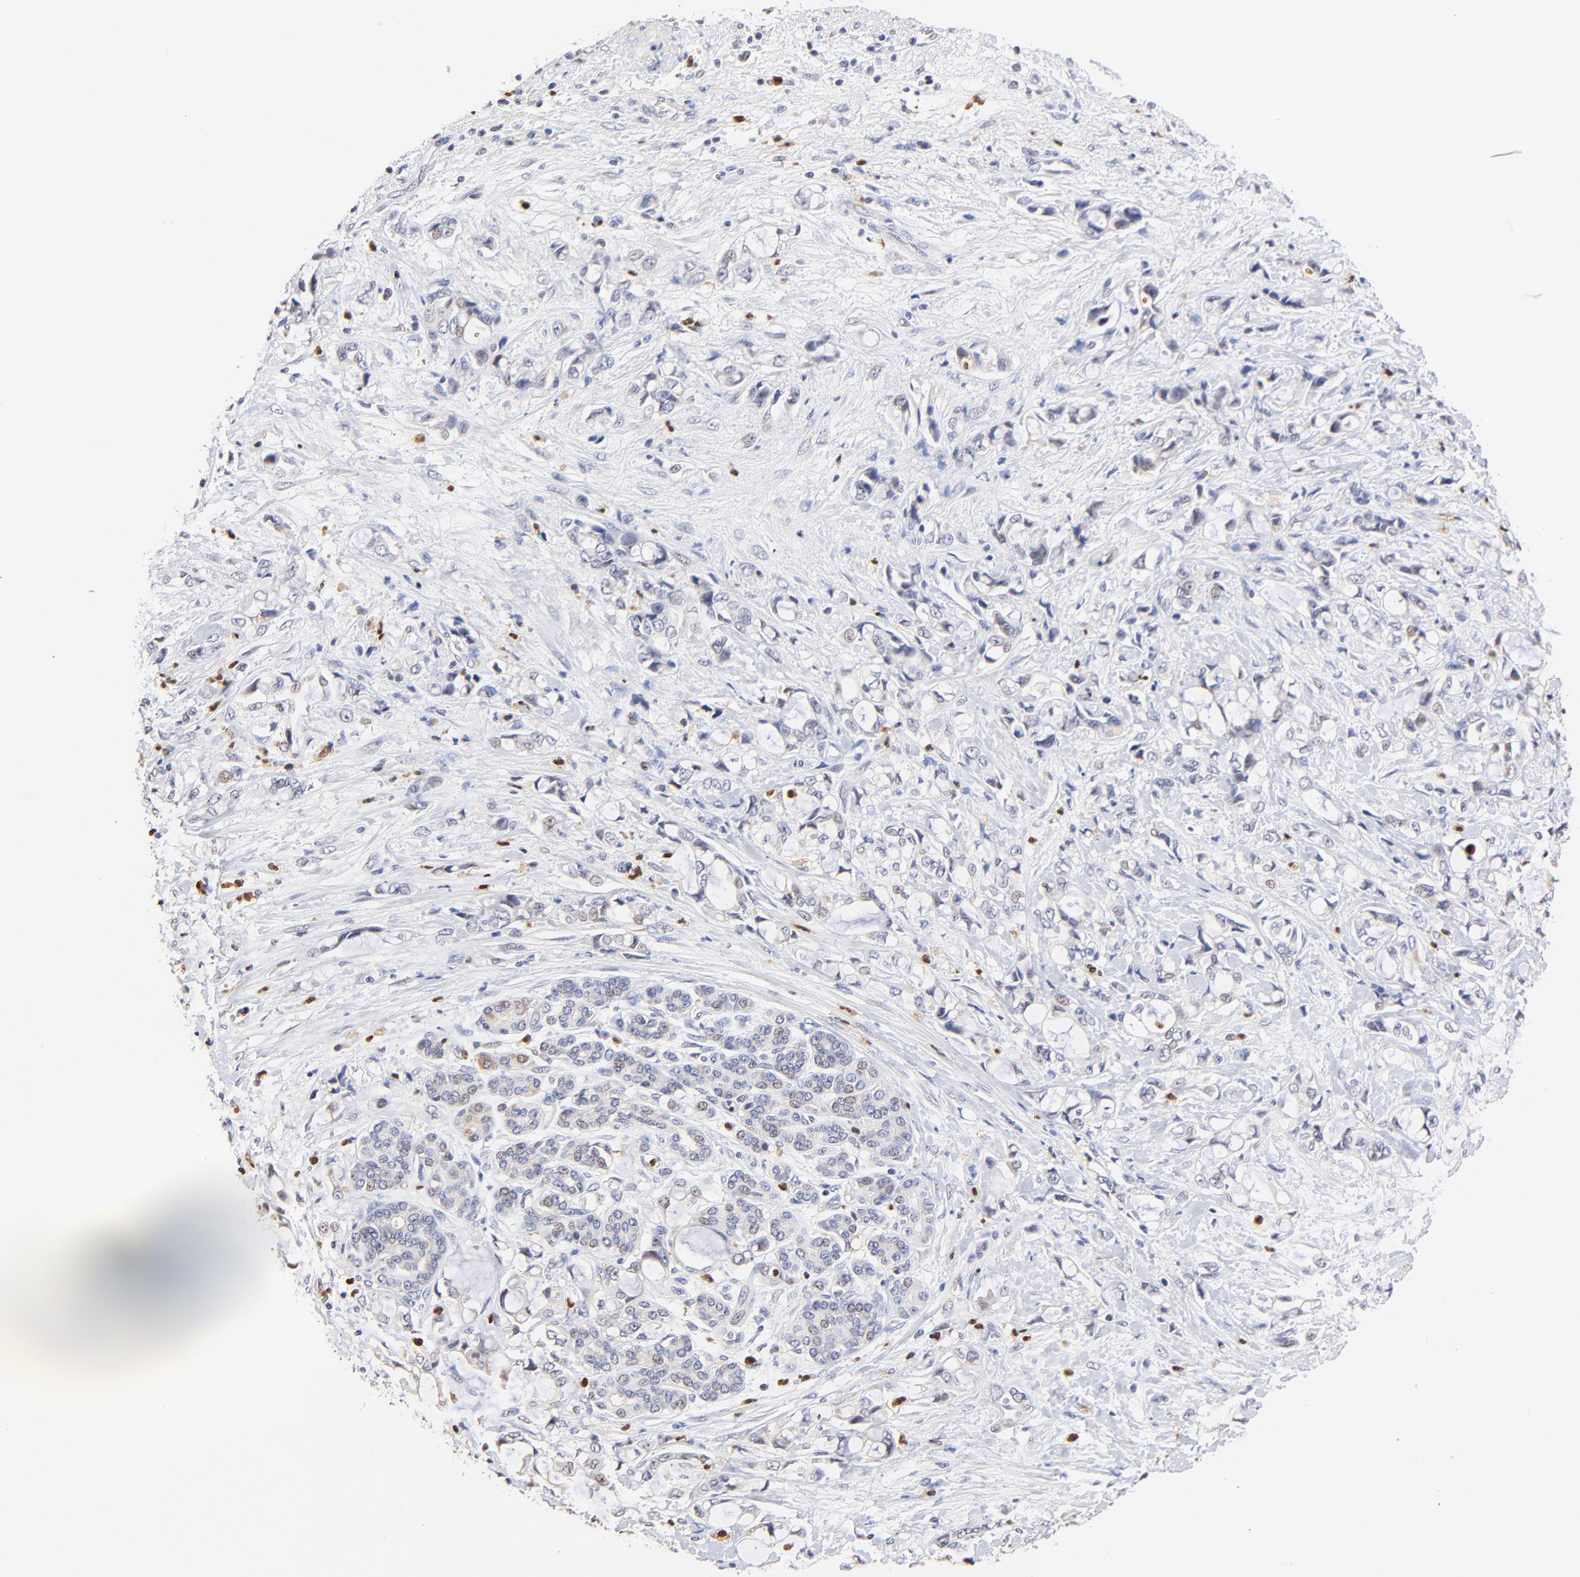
{"staining": {"intensity": "negative", "quantity": "none", "location": "none"}, "tissue": "pancreatic cancer", "cell_type": "Tumor cells", "image_type": "cancer", "snomed": [{"axis": "morphology", "description": "Adenocarcinoma, NOS"}, {"axis": "topography", "description": "Pancreas"}], "caption": "A micrograph of human pancreatic adenocarcinoma is negative for staining in tumor cells. (Stains: DAB IHC with hematoxylin counter stain, Microscopy: brightfield microscopy at high magnification).", "gene": "BBOF1", "patient": {"sex": "female", "age": 70}}